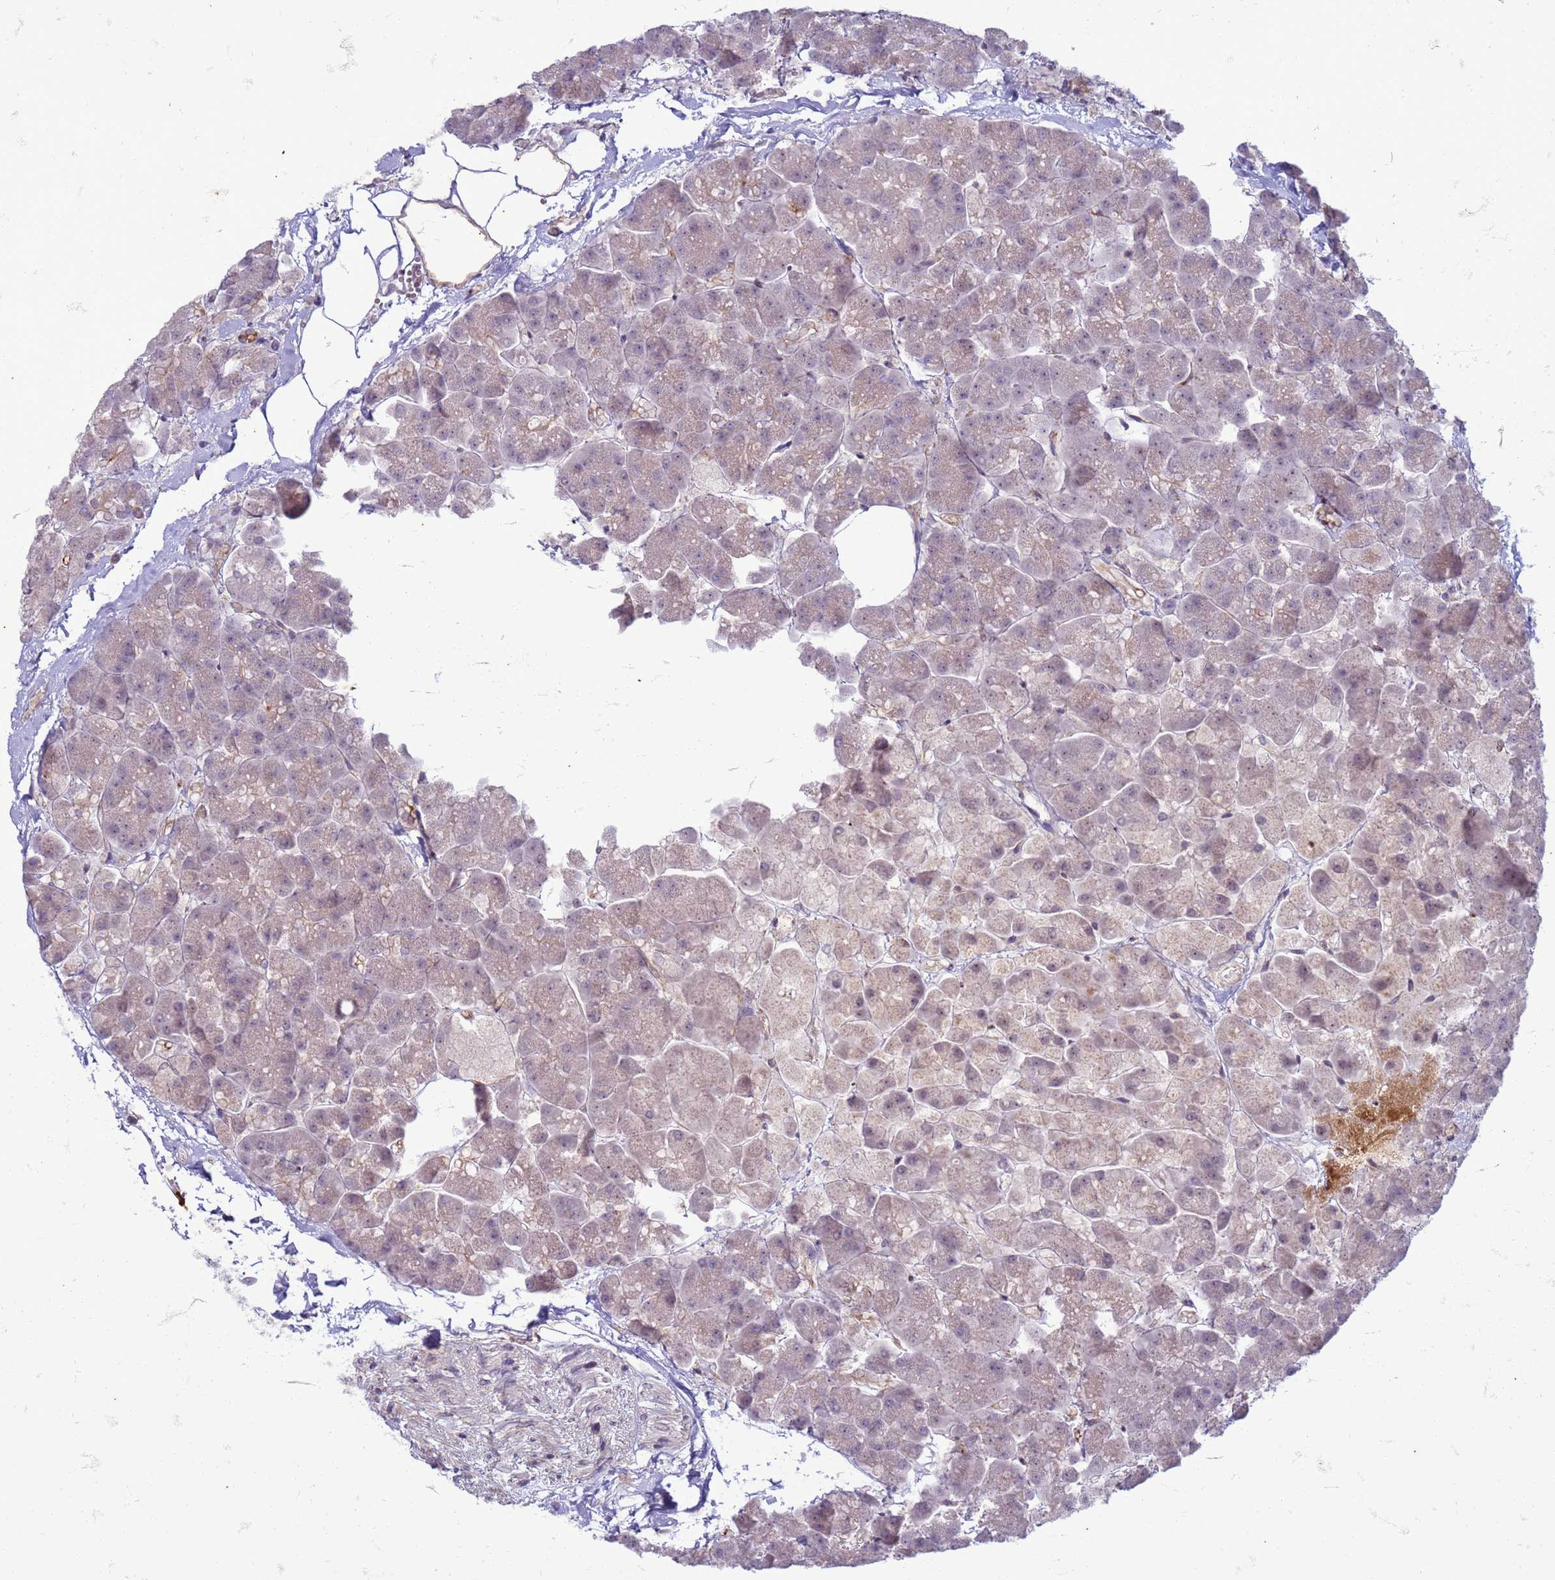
{"staining": {"intensity": "weak", "quantity": "<25%", "location": "cytoplasmic/membranous"}, "tissue": "pancreas", "cell_type": "Exocrine glandular cells", "image_type": "normal", "snomed": [{"axis": "morphology", "description": "Normal tissue, NOS"}, {"axis": "topography", "description": "Pancreas"}, {"axis": "topography", "description": "Peripheral nerve tissue"}], "caption": "Immunohistochemistry of unremarkable human pancreas exhibits no expression in exocrine glandular cells. (DAB (3,3'-diaminobenzidine) immunohistochemistry (IHC) with hematoxylin counter stain).", "gene": "SLC15A3", "patient": {"sex": "male", "age": 54}}